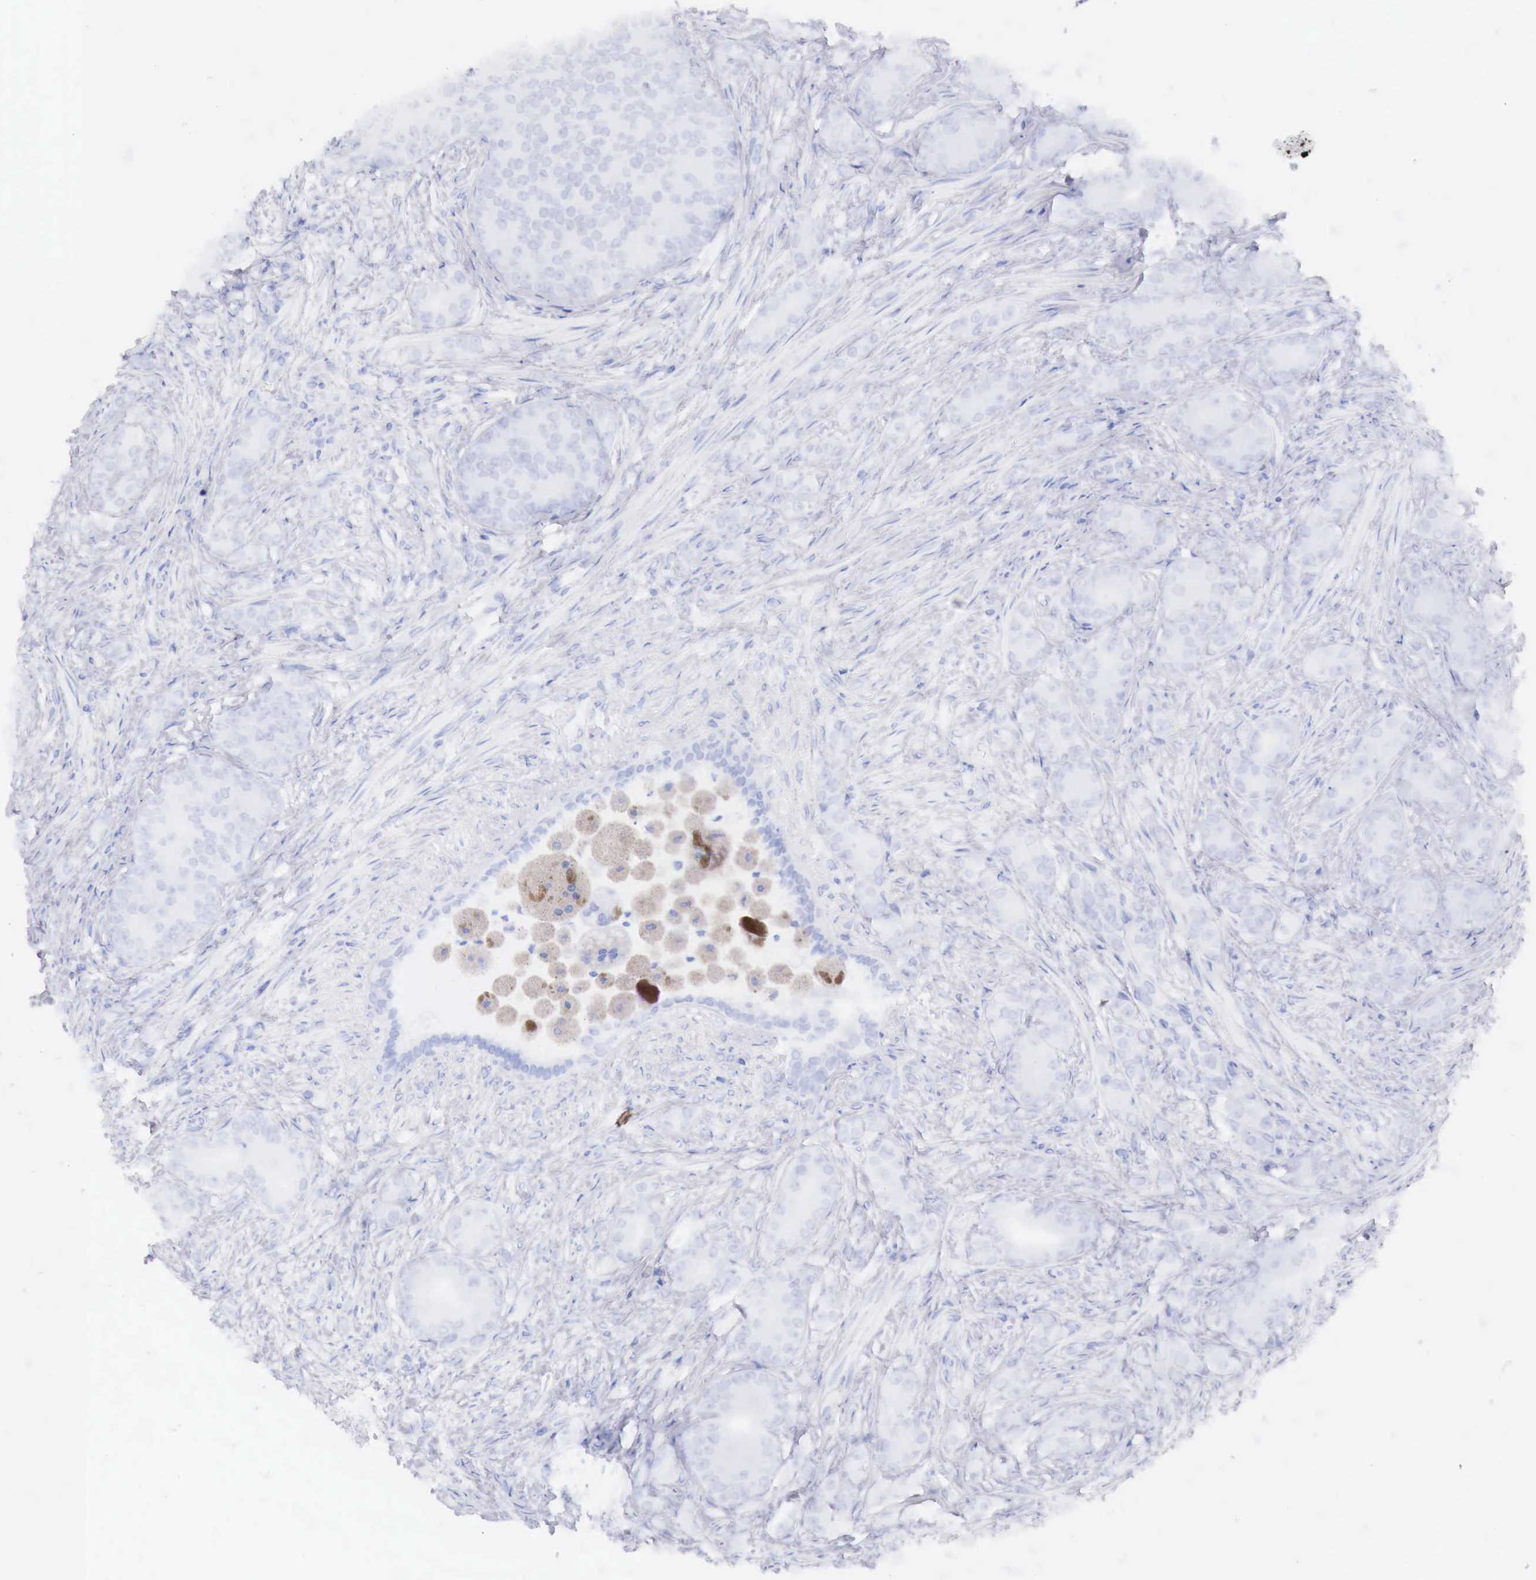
{"staining": {"intensity": "negative", "quantity": "none", "location": "none"}, "tissue": "prostate cancer", "cell_type": "Tumor cells", "image_type": "cancer", "snomed": [{"axis": "morphology", "description": "Adenocarcinoma, Medium grade"}, {"axis": "topography", "description": "Prostate"}], "caption": "The photomicrograph reveals no significant staining in tumor cells of medium-grade adenocarcinoma (prostate). The staining was performed using DAB to visualize the protein expression in brown, while the nuclei were stained in blue with hematoxylin (Magnification: 20x).", "gene": "INHA", "patient": {"sex": "male", "age": 59}}